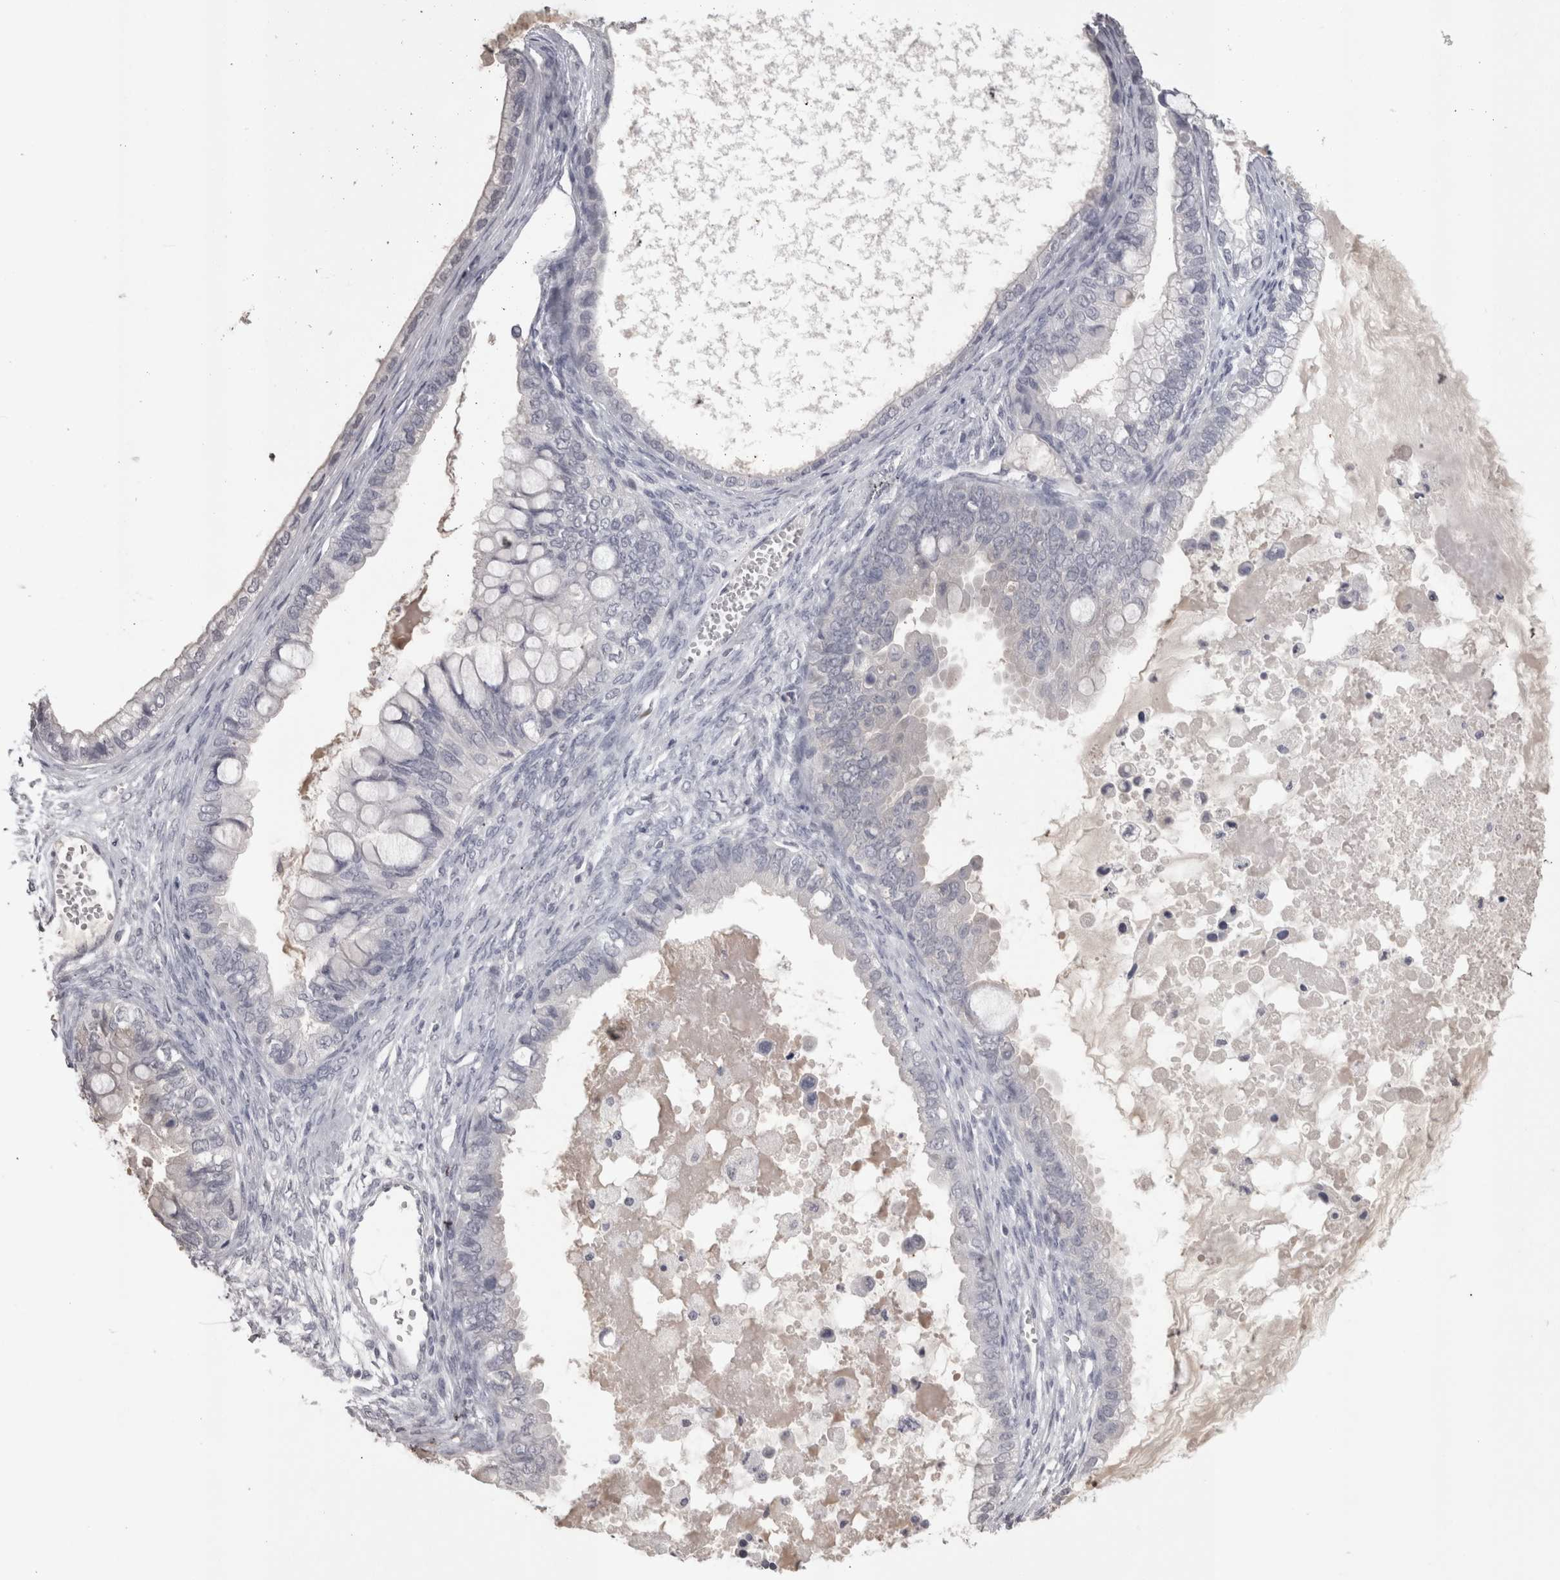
{"staining": {"intensity": "negative", "quantity": "none", "location": "none"}, "tissue": "ovarian cancer", "cell_type": "Tumor cells", "image_type": "cancer", "snomed": [{"axis": "morphology", "description": "Cystadenocarcinoma, mucinous, NOS"}, {"axis": "topography", "description": "Ovary"}], "caption": "High magnification brightfield microscopy of ovarian cancer stained with DAB (3,3'-diaminobenzidine) (brown) and counterstained with hematoxylin (blue): tumor cells show no significant staining.", "gene": "LAX1", "patient": {"sex": "female", "age": 80}}